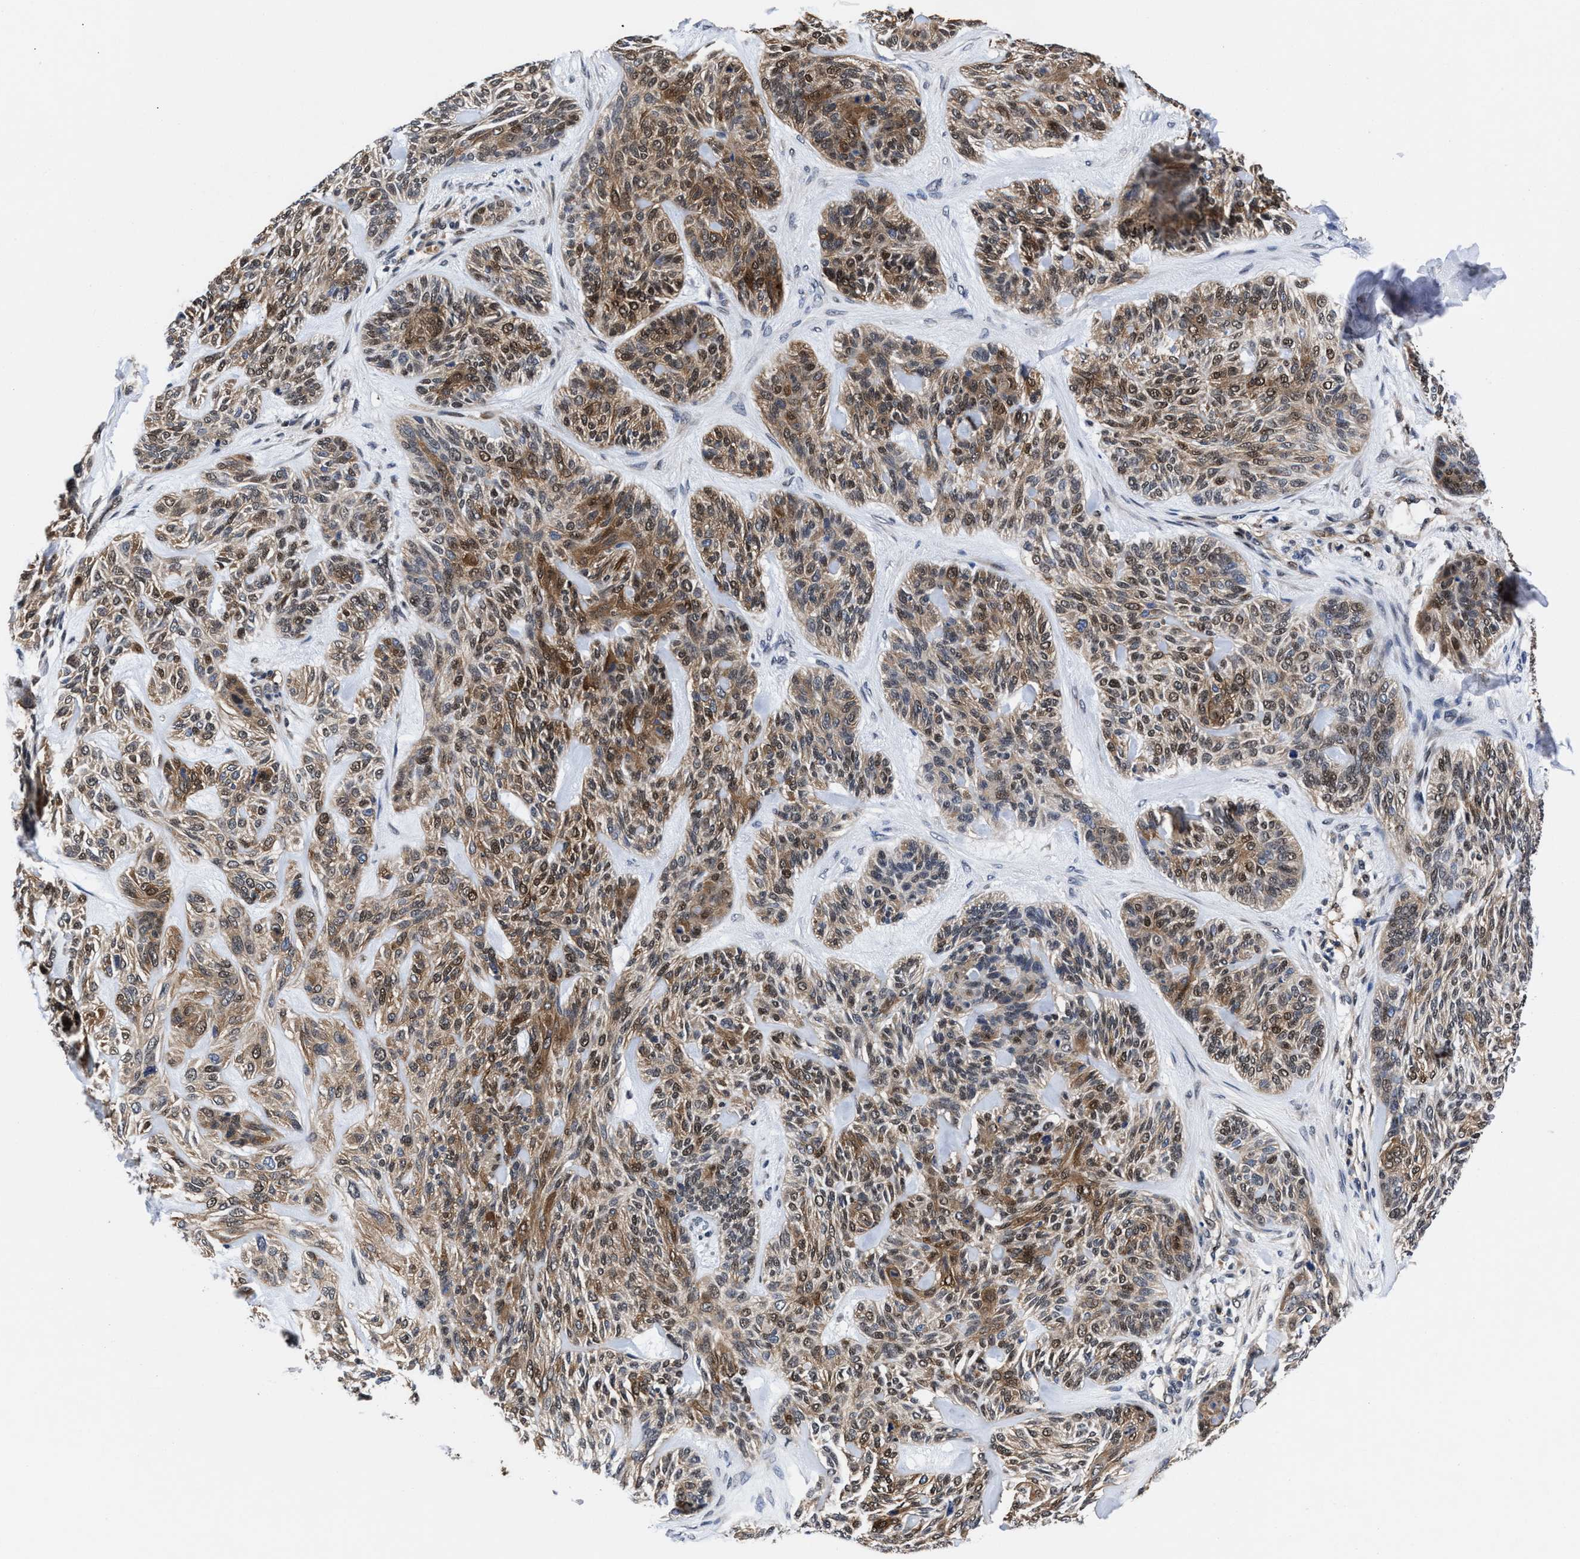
{"staining": {"intensity": "moderate", "quantity": ">75%", "location": "cytoplasmic/membranous,nuclear"}, "tissue": "skin cancer", "cell_type": "Tumor cells", "image_type": "cancer", "snomed": [{"axis": "morphology", "description": "Basal cell carcinoma"}, {"axis": "topography", "description": "Skin"}], "caption": "DAB immunohistochemical staining of human skin cancer (basal cell carcinoma) shows moderate cytoplasmic/membranous and nuclear protein staining in approximately >75% of tumor cells. The protein is shown in brown color, while the nuclei are stained blue.", "gene": "ACLY", "patient": {"sex": "male", "age": 55}}